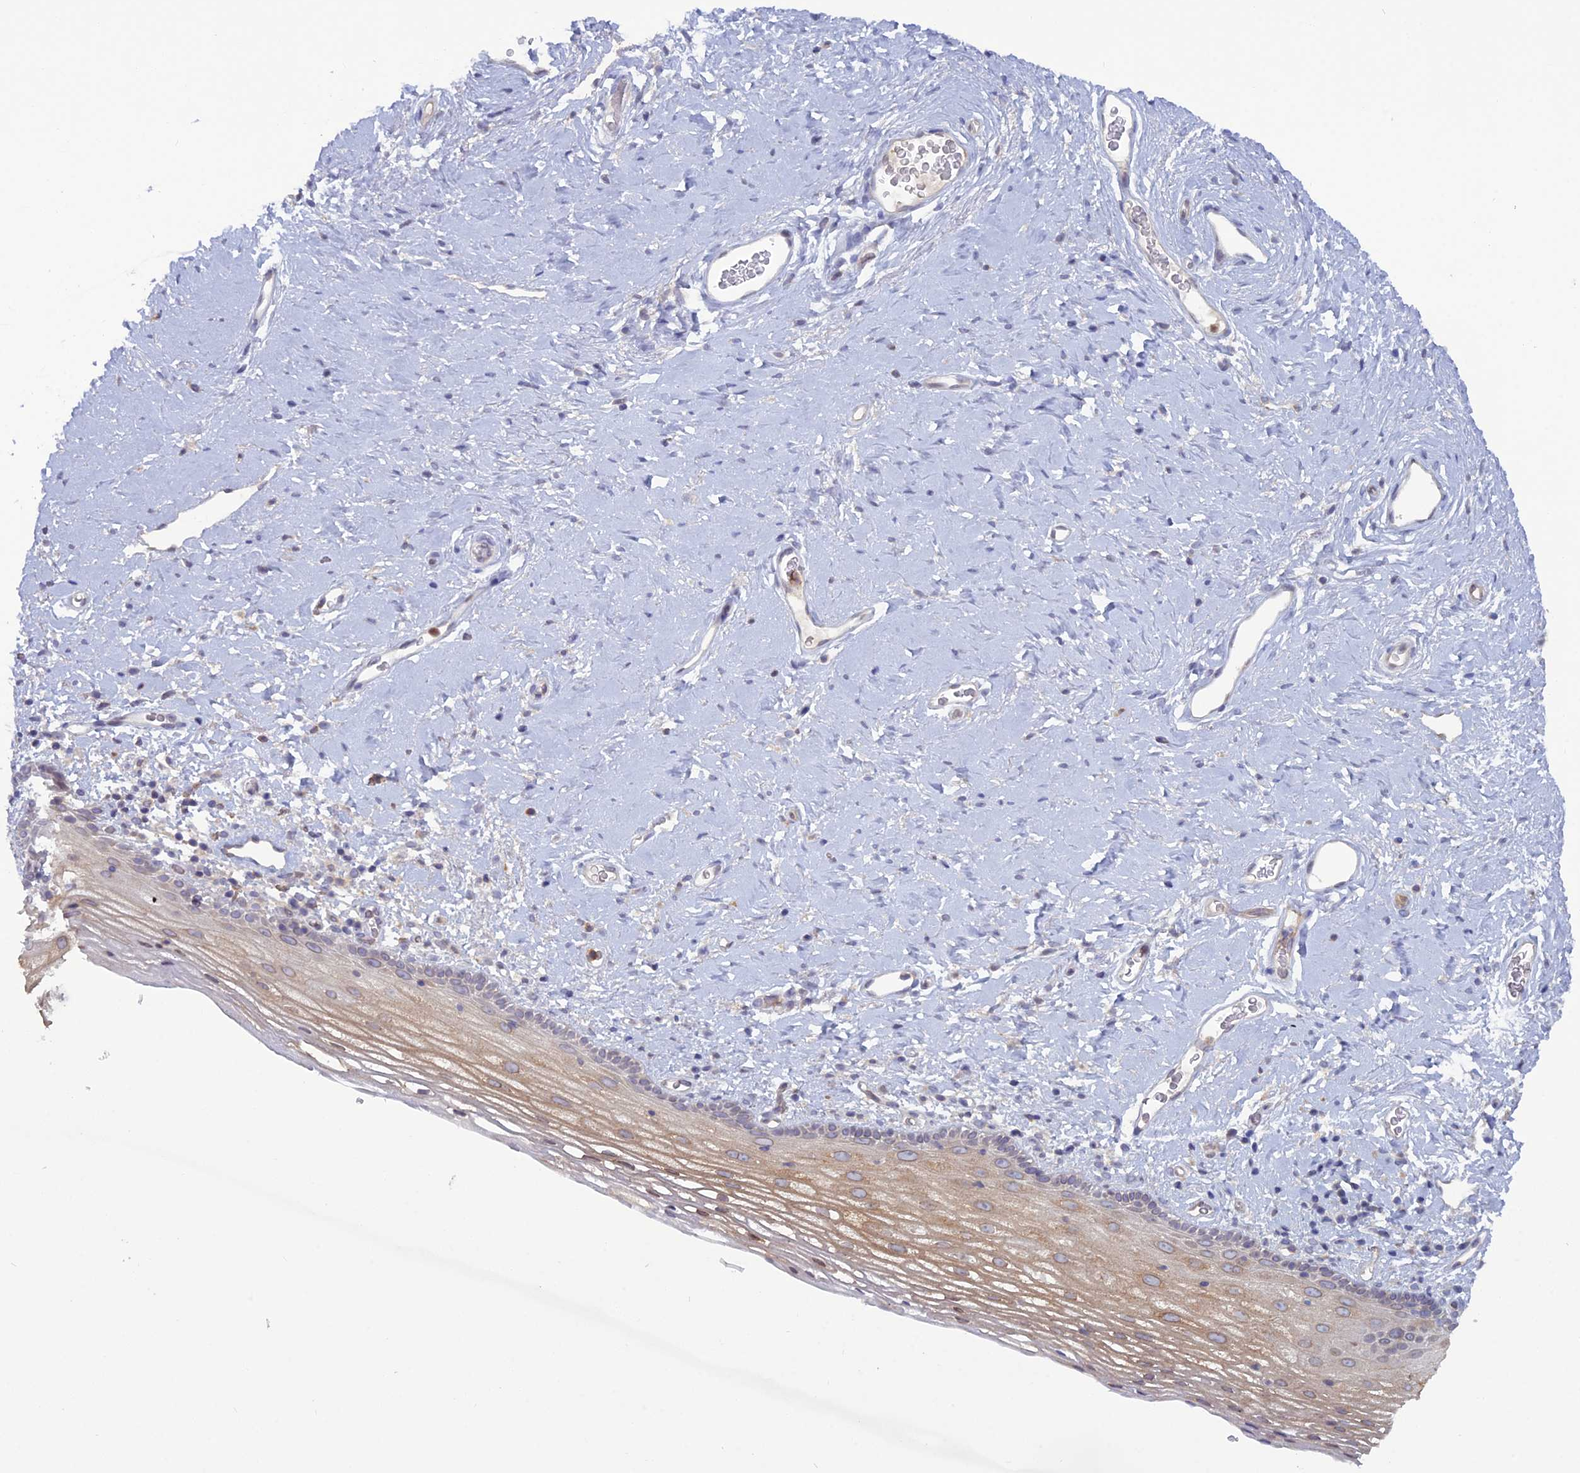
{"staining": {"intensity": "moderate", "quantity": "<25%", "location": "cytoplasmic/membranous"}, "tissue": "vagina", "cell_type": "Squamous epithelial cells", "image_type": "normal", "snomed": [{"axis": "morphology", "description": "Normal tissue, NOS"}, {"axis": "morphology", "description": "Adenocarcinoma, NOS"}, {"axis": "topography", "description": "Rectum"}, {"axis": "topography", "description": "Vagina"}], "caption": "Protein positivity by immunohistochemistry (IHC) displays moderate cytoplasmic/membranous positivity in approximately <25% of squamous epithelial cells in benign vagina.", "gene": "WDR46", "patient": {"sex": "female", "age": 71}}